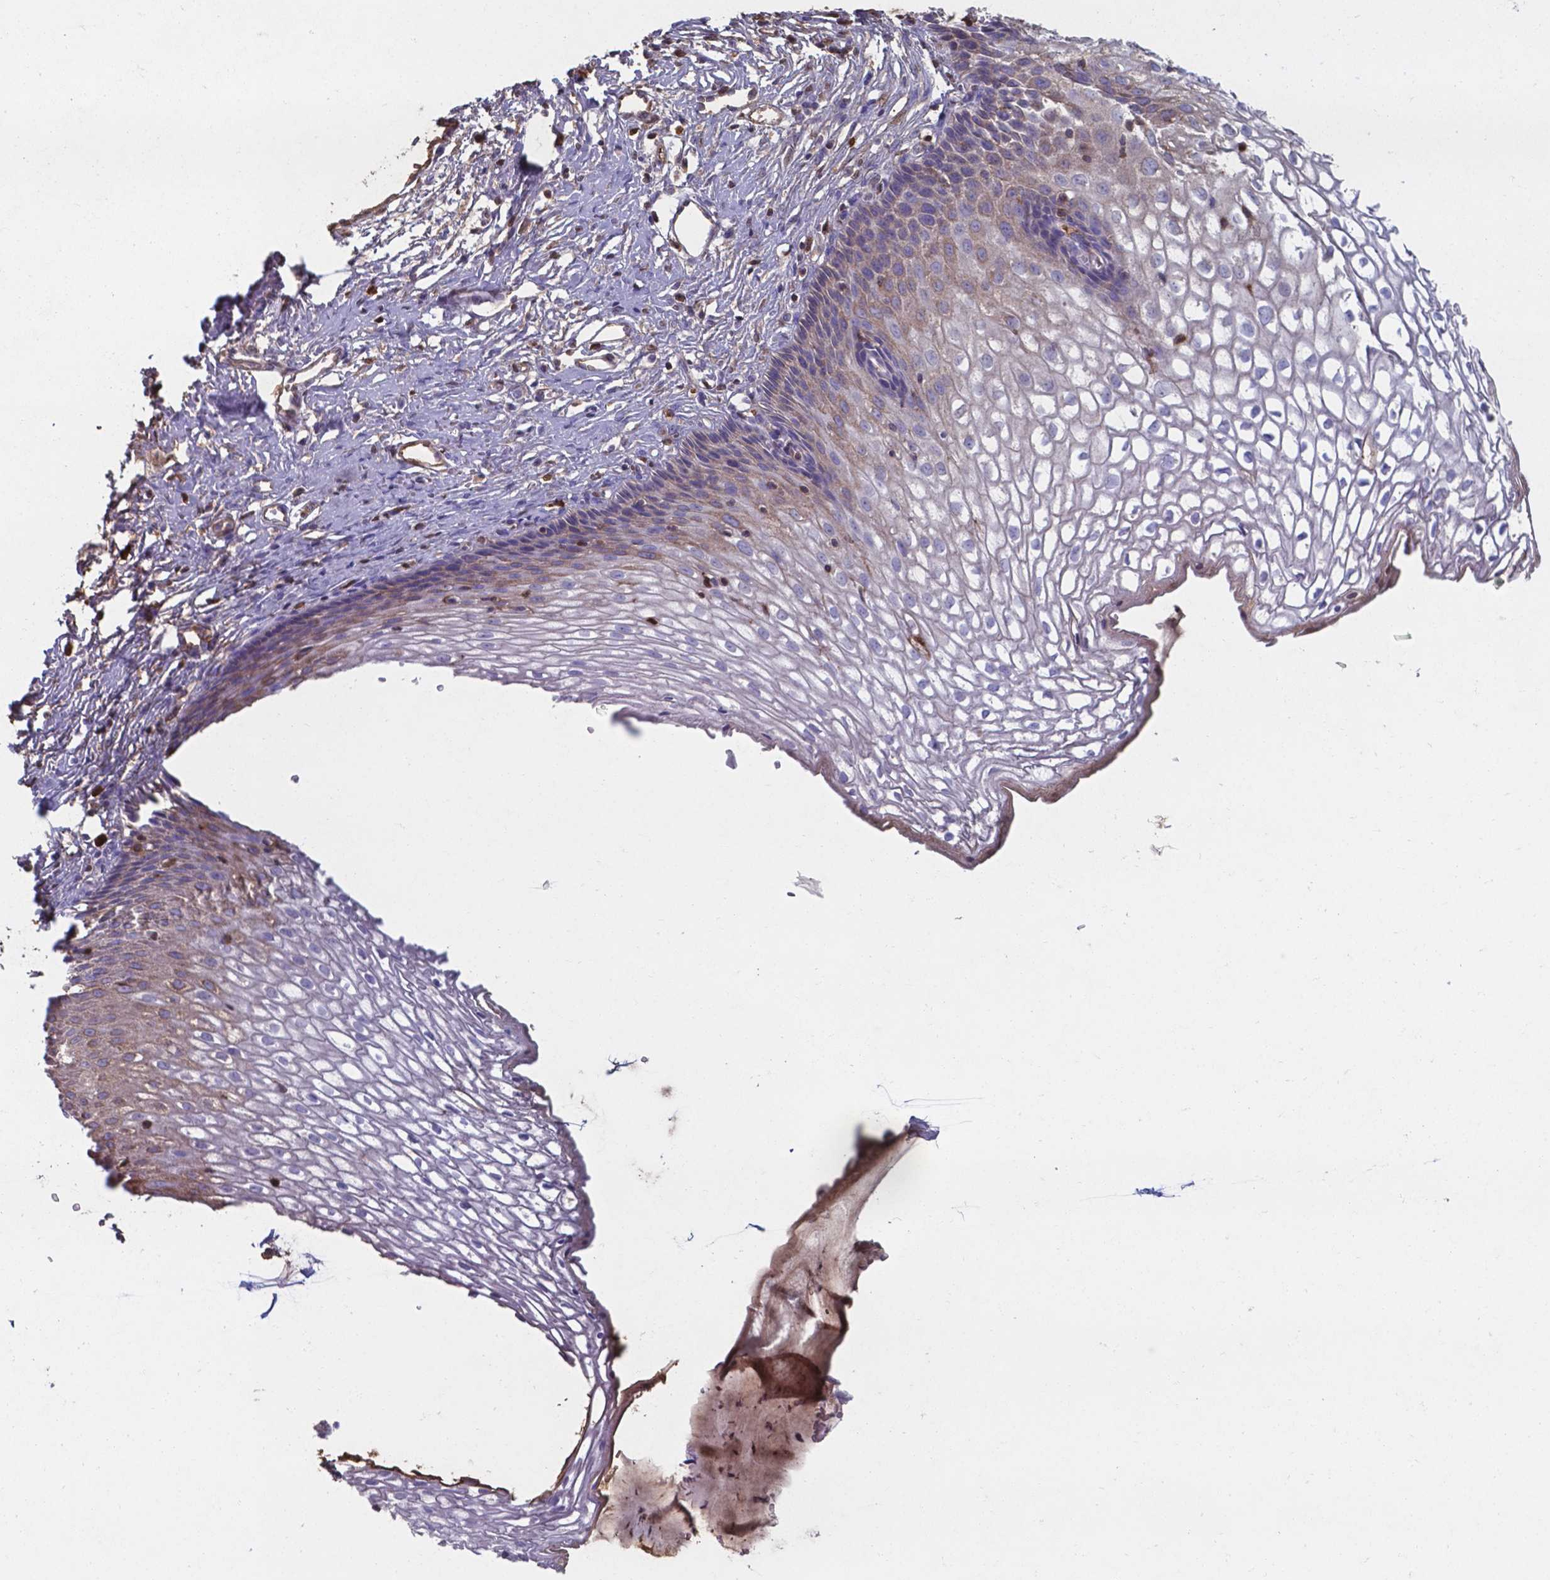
{"staining": {"intensity": "moderate", "quantity": ">75%", "location": "cytoplasmic/membranous"}, "tissue": "cervix", "cell_type": "Glandular cells", "image_type": "normal", "snomed": [{"axis": "morphology", "description": "Normal tissue, NOS"}, {"axis": "topography", "description": "Cervix"}], "caption": "This photomicrograph displays immunohistochemistry (IHC) staining of normal human cervix, with medium moderate cytoplasmic/membranous positivity in approximately >75% of glandular cells.", "gene": "SERPINA1", "patient": {"sex": "female", "age": 40}}